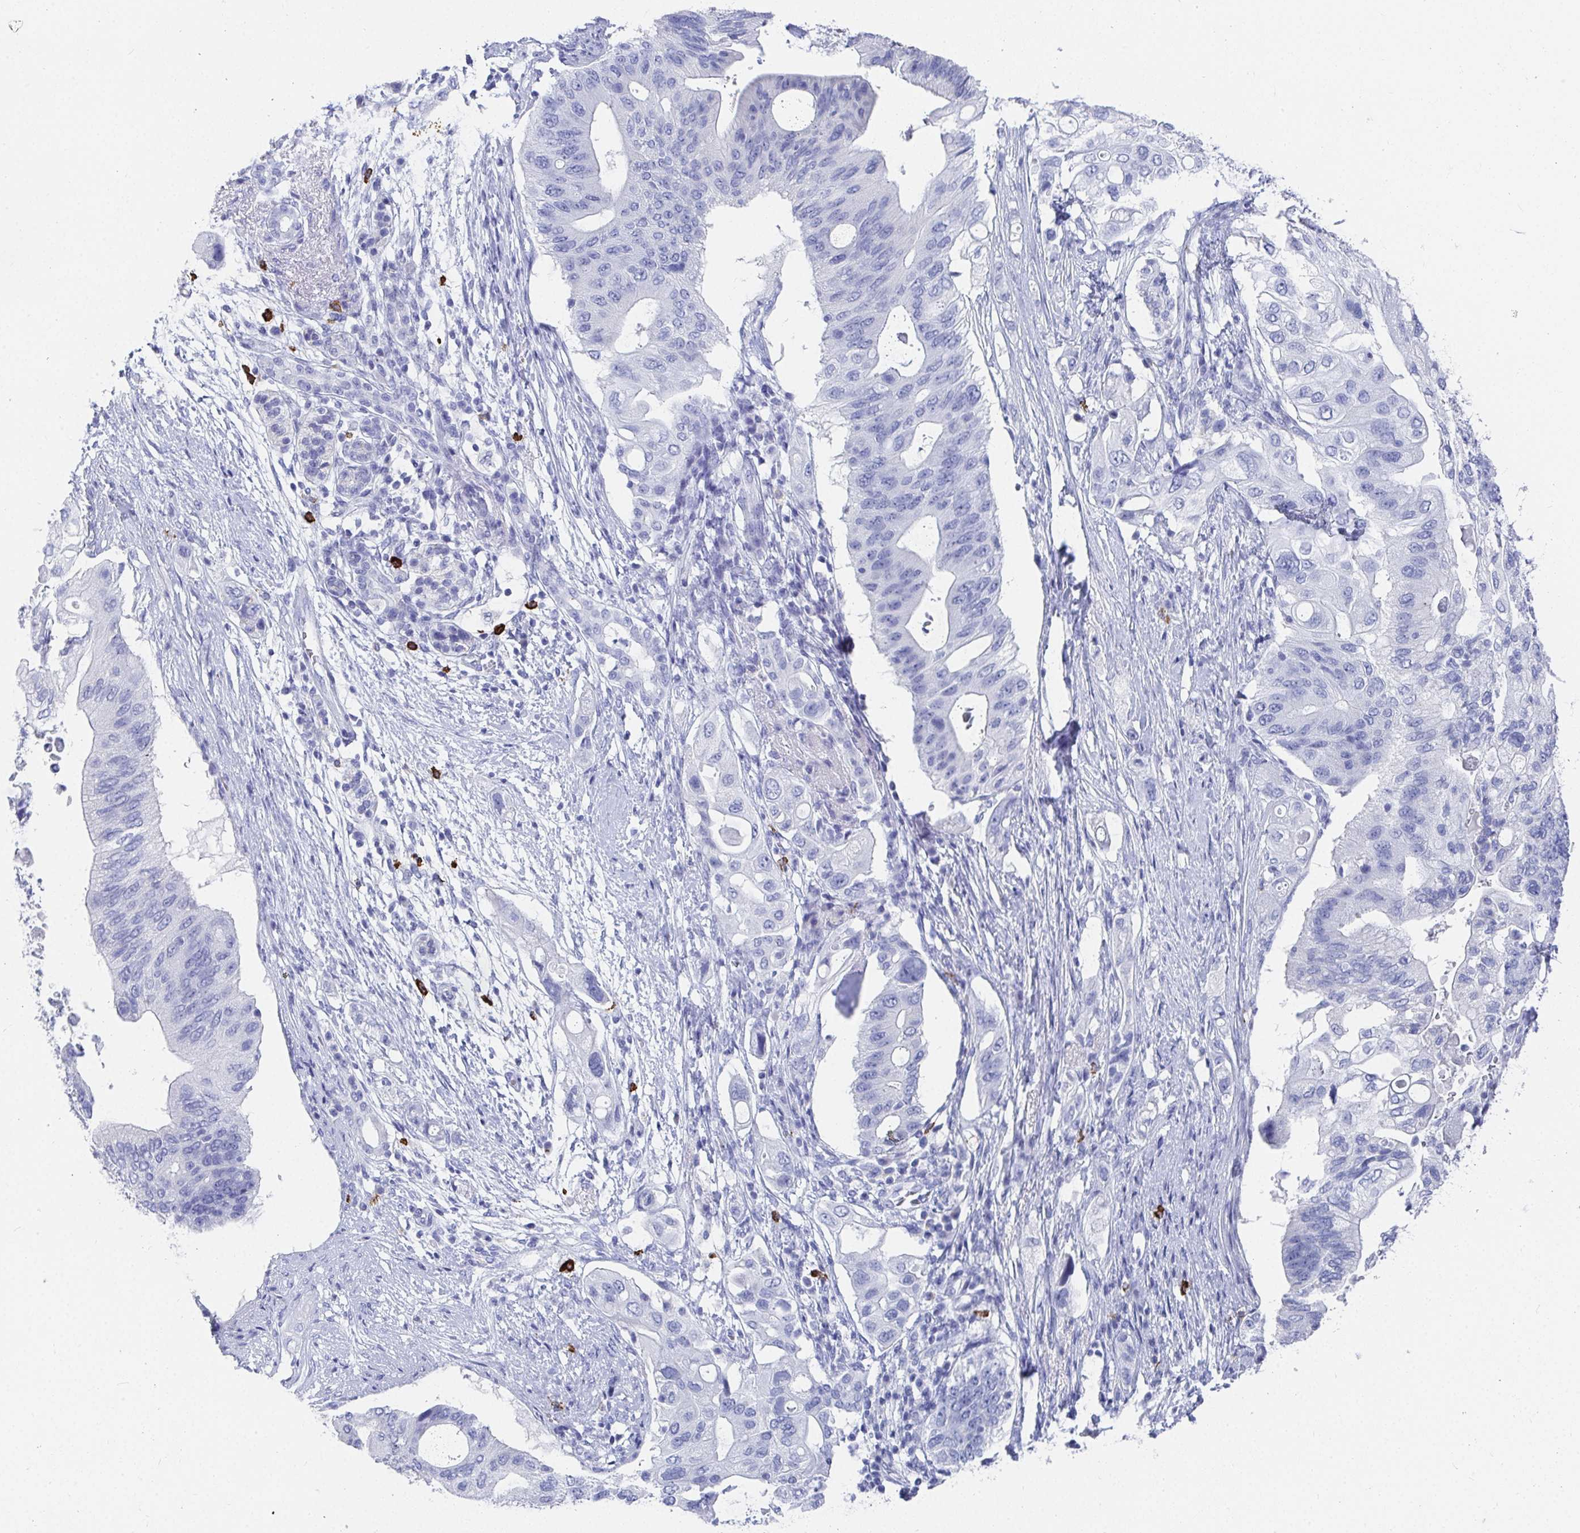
{"staining": {"intensity": "negative", "quantity": "none", "location": "none"}, "tissue": "pancreatic cancer", "cell_type": "Tumor cells", "image_type": "cancer", "snomed": [{"axis": "morphology", "description": "Adenocarcinoma, NOS"}, {"axis": "topography", "description": "Pancreas"}], "caption": "This image is of adenocarcinoma (pancreatic) stained with immunohistochemistry to label a protein in brown with the nuclei are counter-stained blue. There is no positivity in tumor cells.", "gene": "GRIA1", "patient": {"sex": "female", "age": 72}}